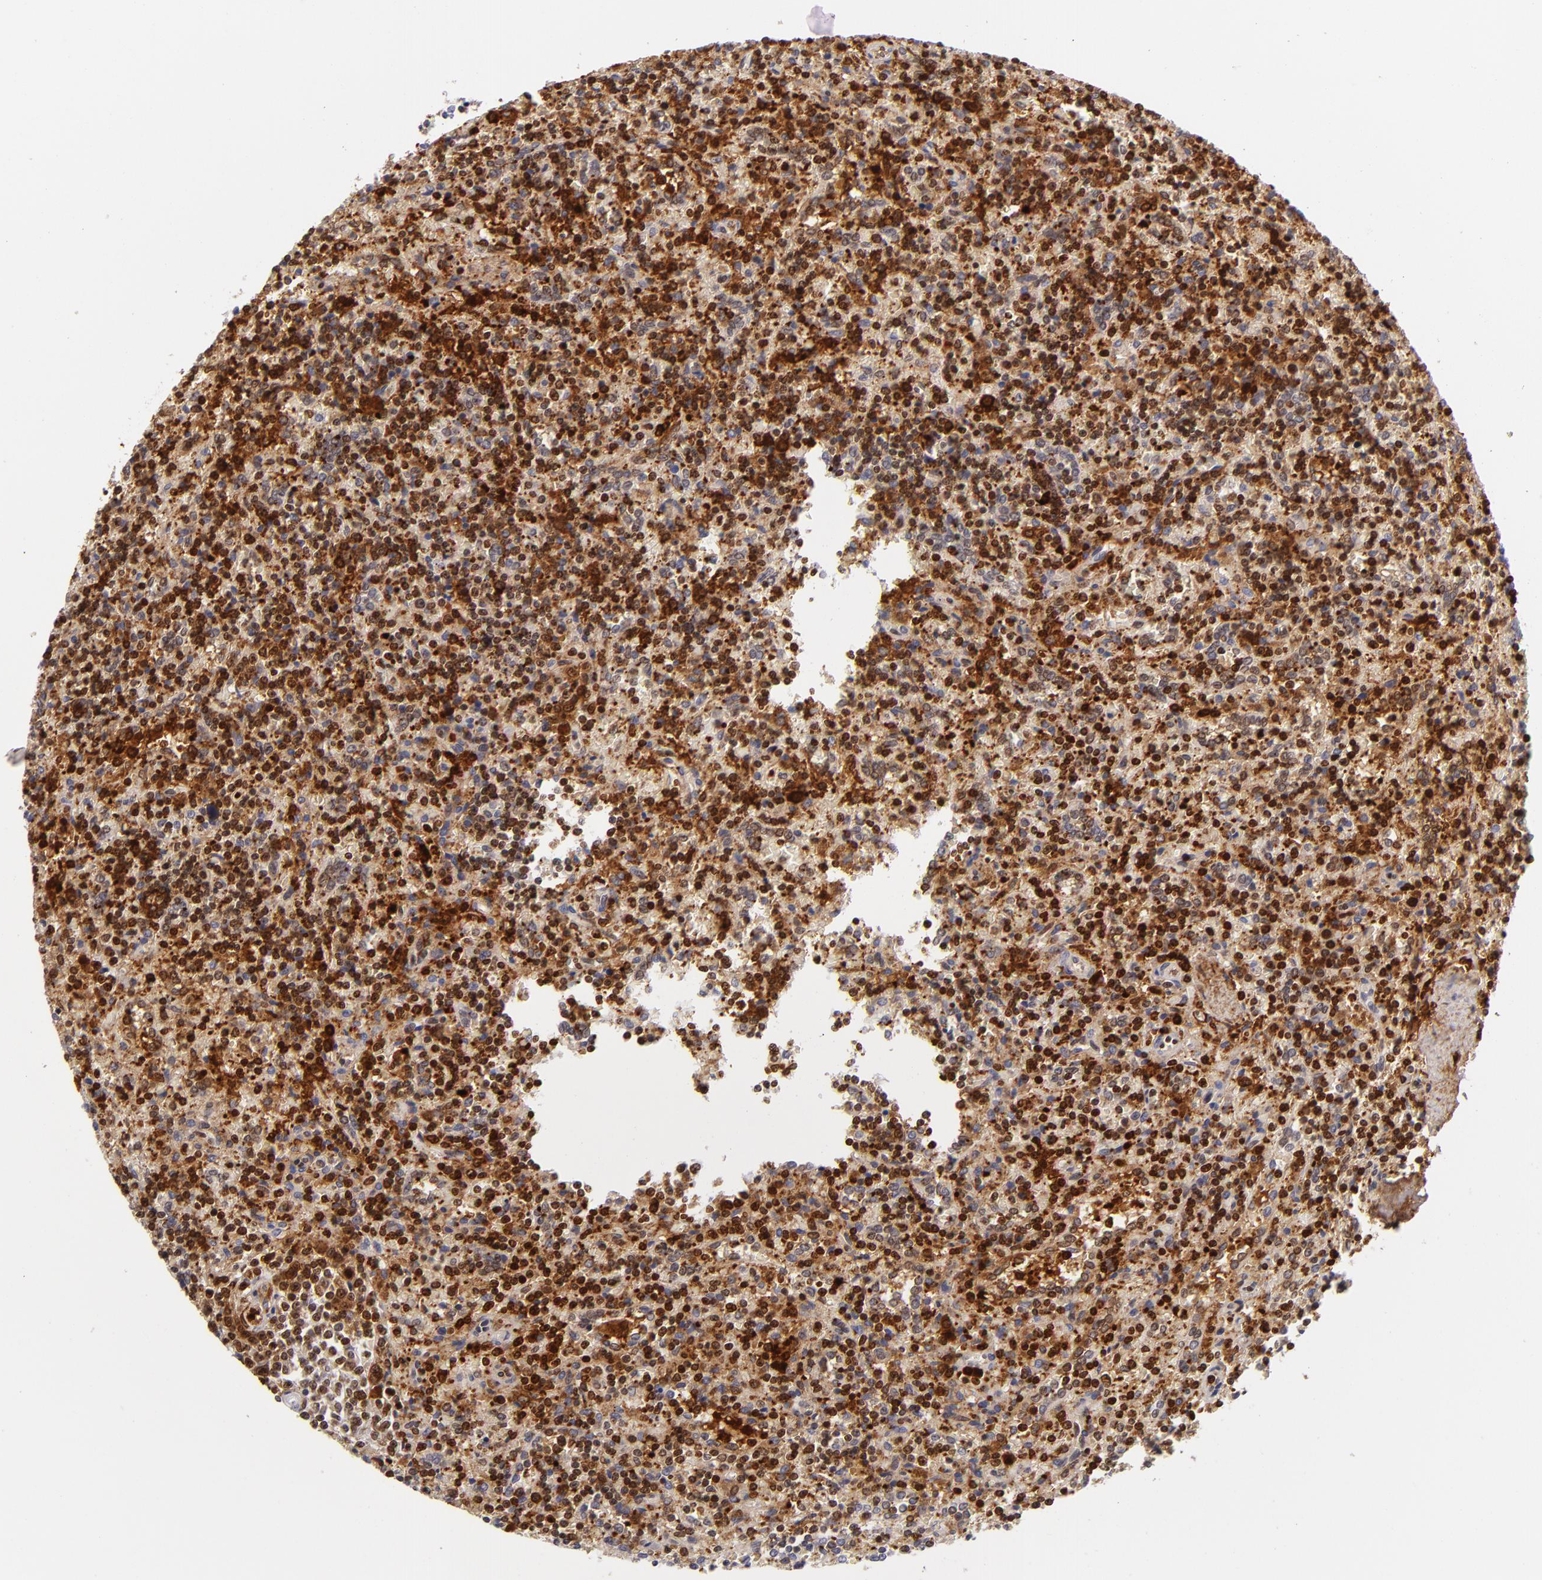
{"staining": {"intensity": "strong", "quantity": "25%-75%", "location": "cytoplasmic/membranous"}, "tissue": "lymphoma", "cell_type": "Tumor cells", "image_type": "cancer", "snomed": [{"axis": "morphology", "description": "Malignant lymphoma, non-Hodgkin's type, Low grade"}, {"axis": "topography", "description": "Spleen"}], "caption": "There is high levels of strong cytoplasmic/membranous positivity in tumor cells of low-grade malignant lymphoma, non-Hodgkin's type, as demonstrated by immunohistochemical staining (brown color).", "gene": "GP1BA", "patient": {"sex": "male", "age": 67}}